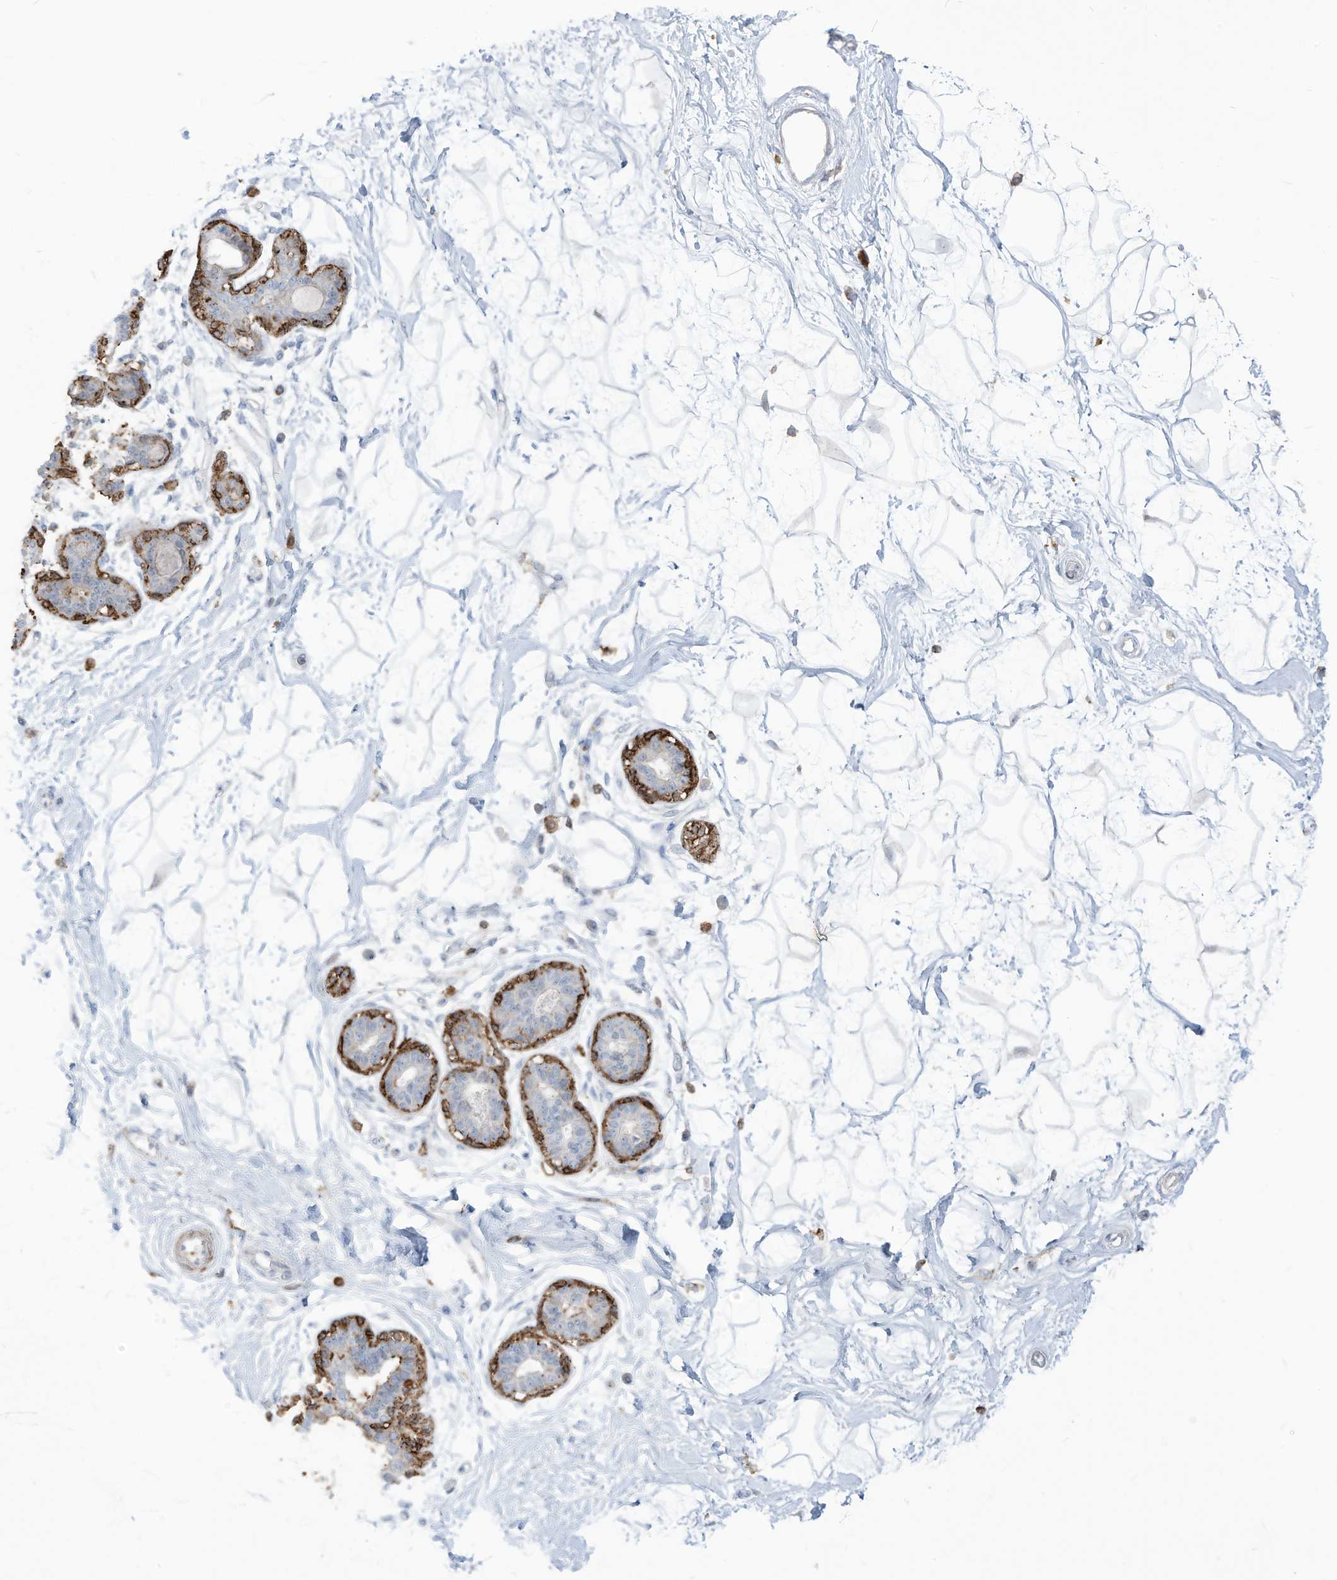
{"staining": {"intensity": "negative", "quantity": "none", "location": "none"}, "tissue": "breast", "cell_type": "Adipocytes", "image_type": "normal", "snomed": [{"axis": "morphology", "description": "Normal tissue, NOS"}, {"axis": "topography", "description": "Breast"}], "caption": "Immunohistochemical staining of normal breast reveals no significant positivity in adipocytes.", "gene": "NOTO", "patient": {"sex": "female", "age": 45}}